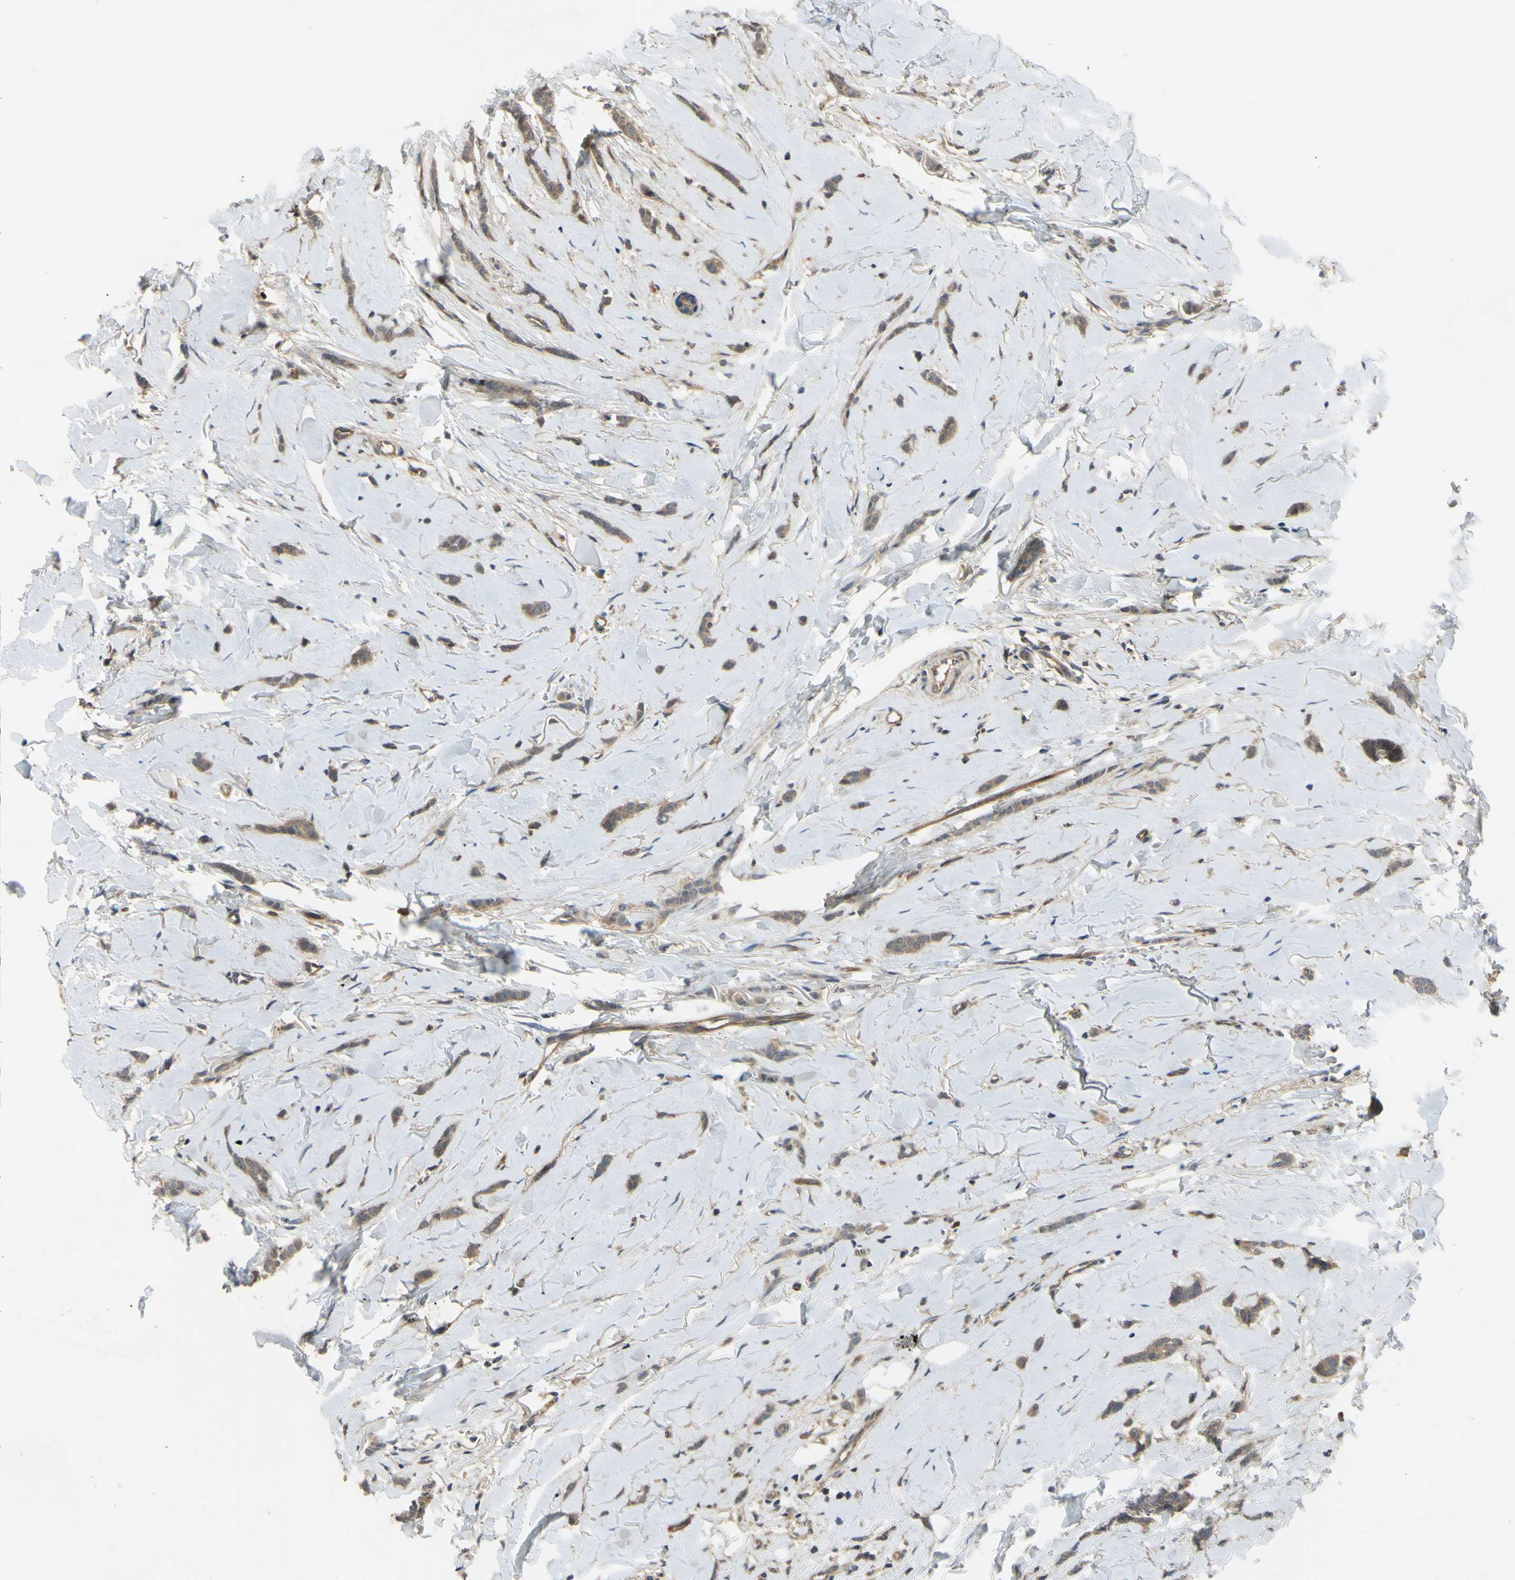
{"staining": {"intensity": "moderate", "quantity": ">75%", "location": "cytoplasmic/membranous"}, "tissue": "breast cancer", "cell_type": "Tumor cells", "image_type": "cancer", "snomed": [{"axis": "morphology", "description": "Lobular carcinoma"}, {"axis": "topography", "description": "Skin"}, {"axis": "topography", "description": "Breast"}], "caption": "Breast lobular carcinoma stained with IHC demonstrates moderate cytoplasmic/membranous expression in approximately >75% of tumor cells.", "gene": "COMMD9", "patient": {"sex": "female", "age": 46}}